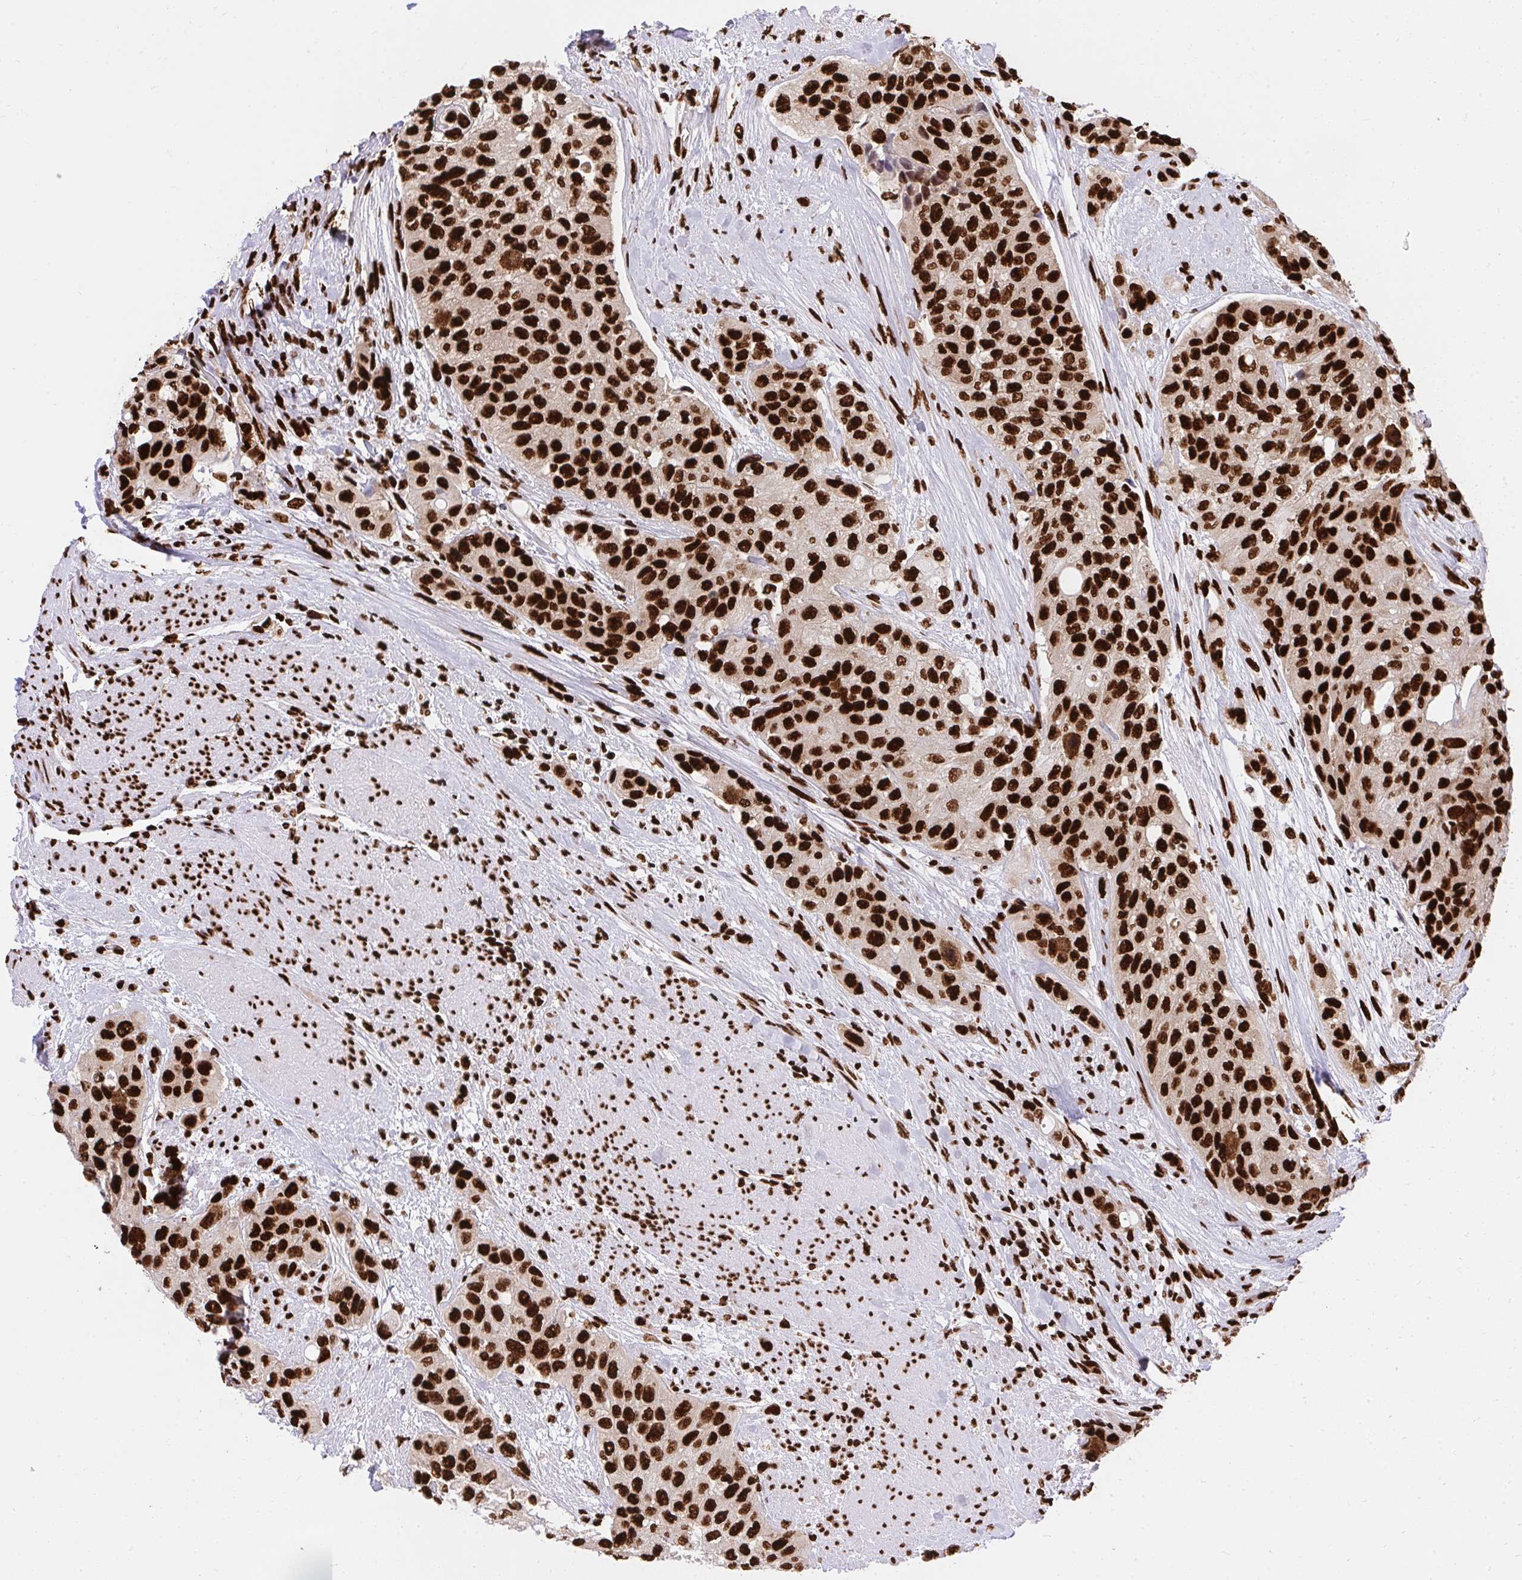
{"staining": {"intensity": "strong", "quantity": ">75%", "location": "nuclear"}, "tissue": "urothelial cancer", "cell_type": "Tumor cells", "image_type": "cancer", "snomed": [{"axis": "morphology", "description": "Normal tissue, NOS"}, {"axis": "morphology", "description": "Urothelial carcinoma, High grade"}, {"axis": "topography", "description": "Vascular tissue"}, {"axis": "topography", "description": "Urinary bladder"}], "caption": "The photomicrograph reveals a brown stain indicating the presence of a protein in the nuclear of tumor cells in urothelial carcinoma (high-grade). Immunohistochemistry stains the protein in brown and the nuclei are stained blue.", "gene": "HNRNPL", "patient": {"sex": "female", "age": 56}}